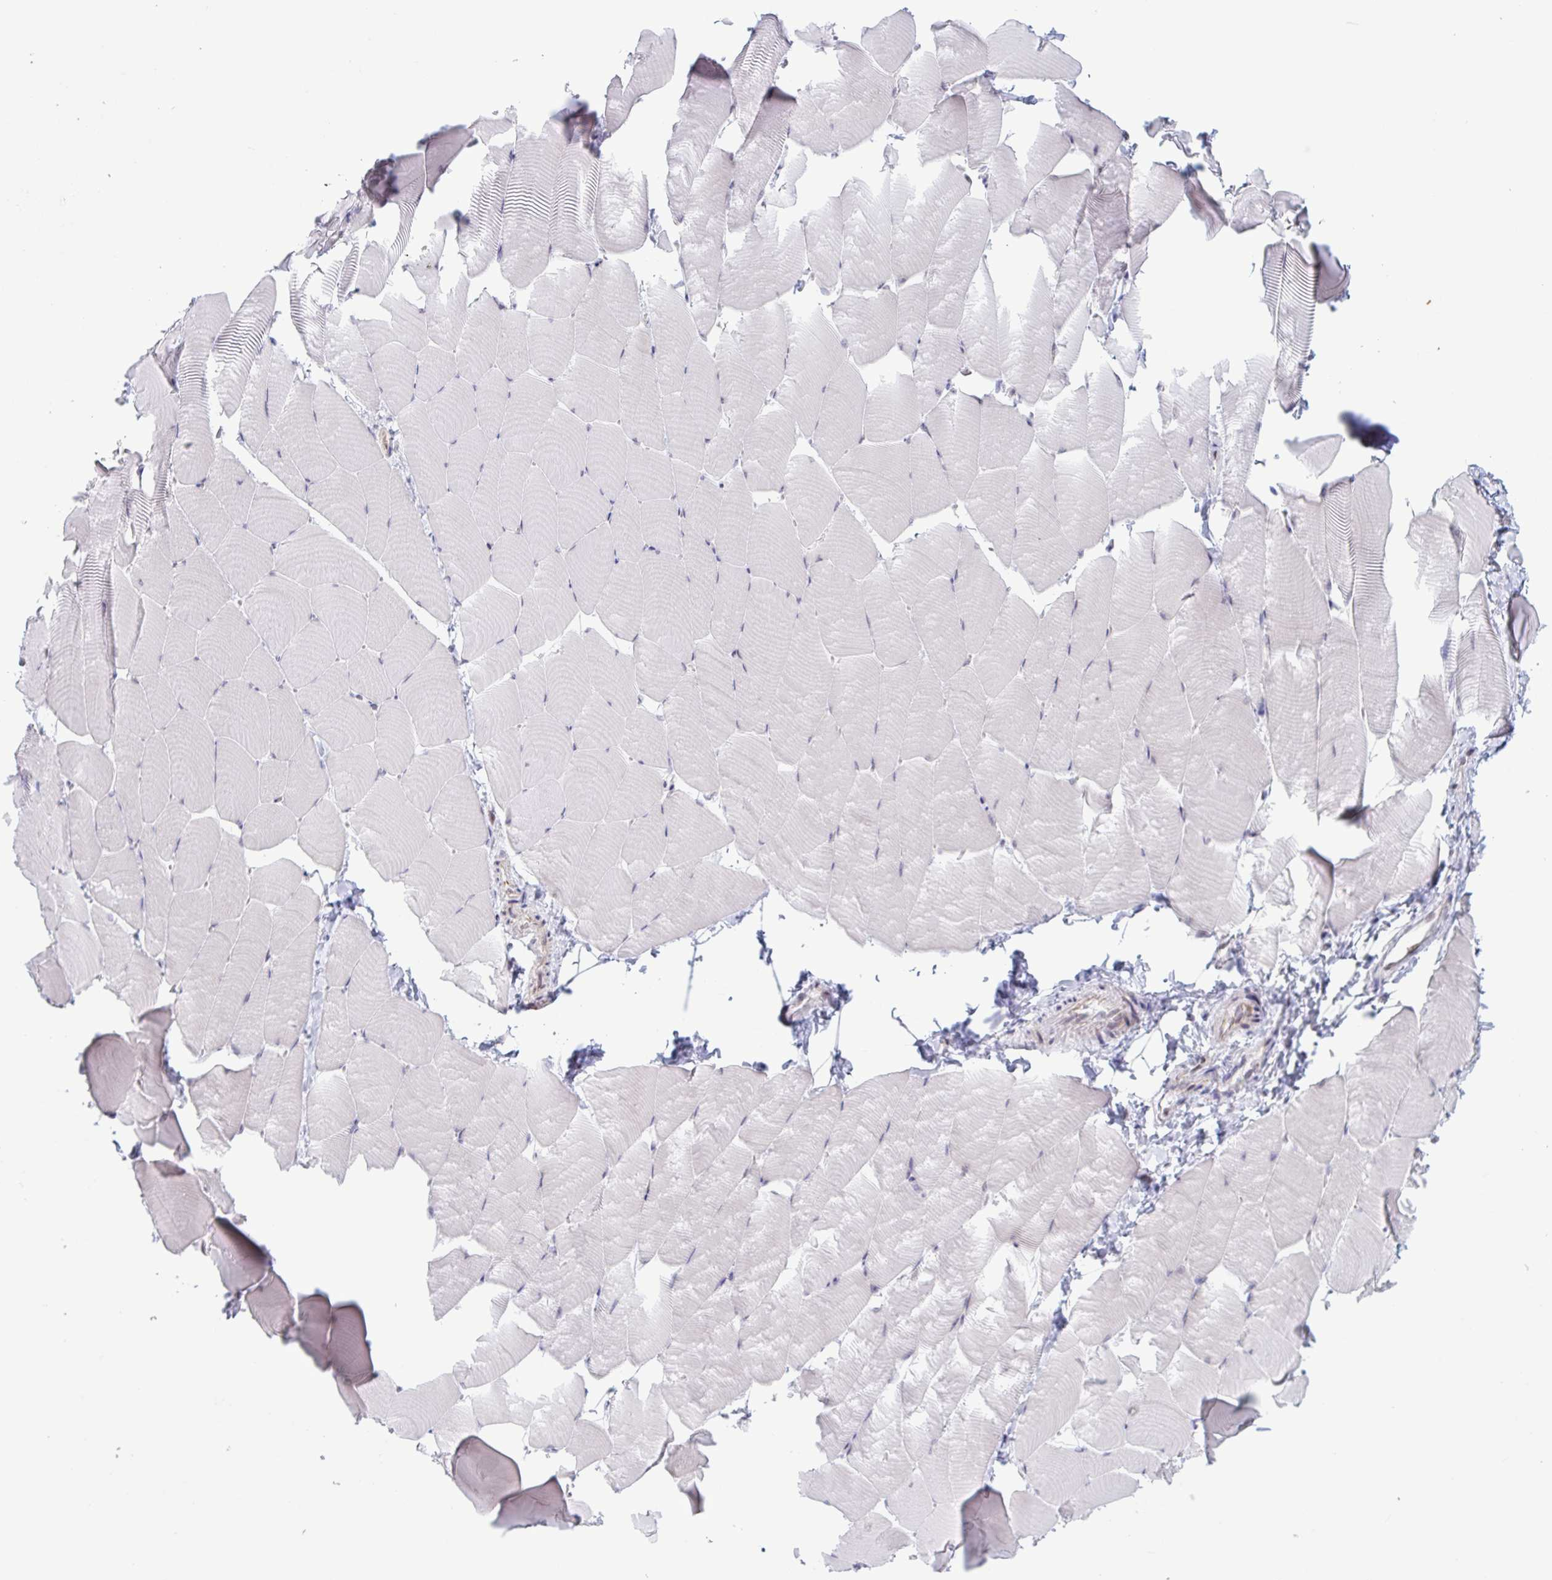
{"staining": {"intensity": "negative", "quantity": "none", "location": "none"}, "tissue": "skeletal muscle", "cell_type": "Myocytes", "image_type": "normal", "snomed": [{"axis": "morphology", "description": "Normal tissue, NOS"}, {"axis": "topography", "description": "Skeletal muscle"}], "caption": "Myocytes are negative for protein expression in benign human skeletal muscle. (DAB (3,3'-diaminobenzidine) IHC visualized using brightfield microscopy, high magnification).", "gene": "PRMT6", "patient": {"sex": "male", "age": 25}}